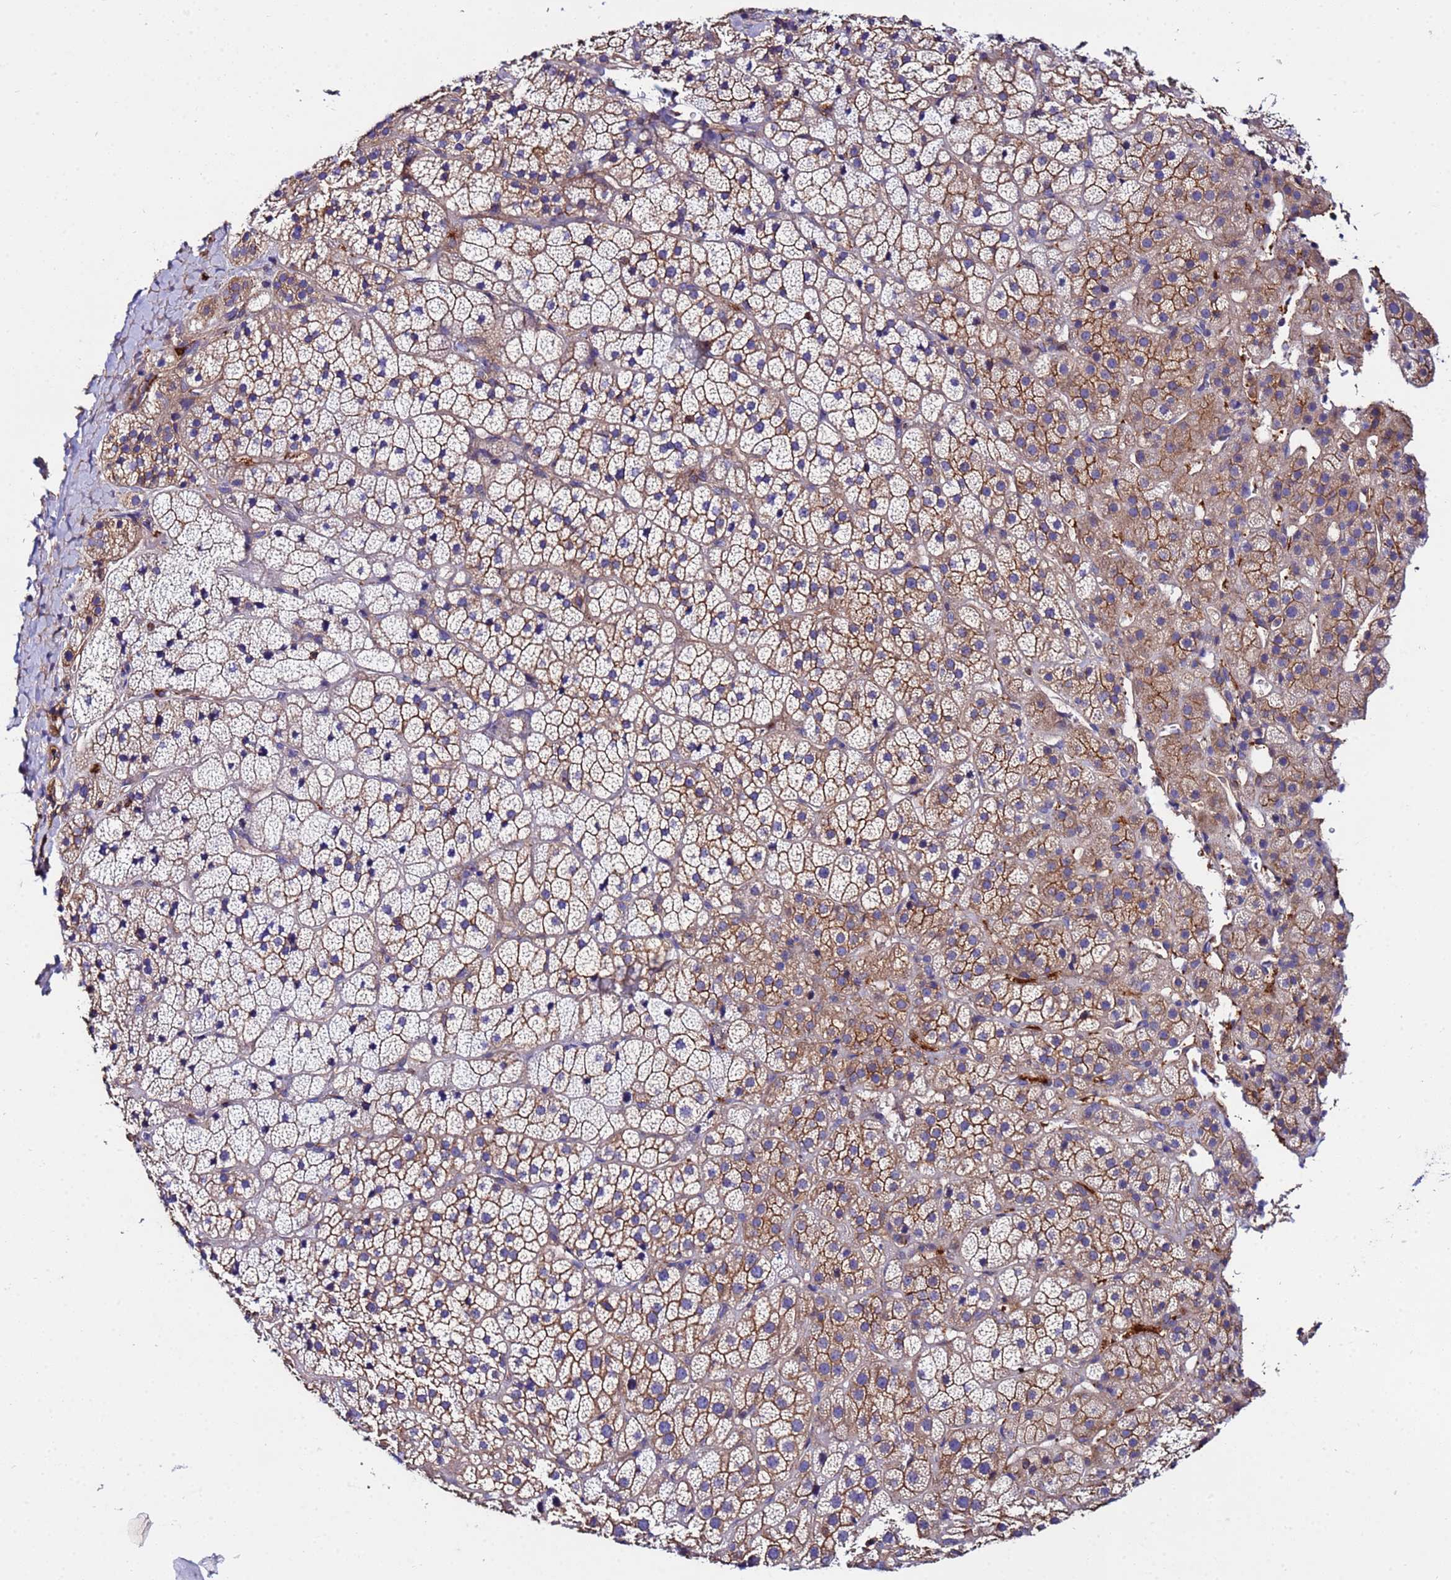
{"staining": {"intensity": "moderate", "quantity": "25%-75%", "location": "cytoplasmic/membranous"}, "tissue": "adrenal gland", "cell_type": "Glandular cells", "image_type": "normal", "snomed": [{"axis": "morphology", "description": "Normal tissue, NOS"}, {"axis": "topography", "description": "Adrenal gland"}], "caption": "An image of adrenal gland stained for a protein displays moderate cytoplasmic/membranous brown staining in glandular cells.", "gene": "POTEE", "patient": {"sex": "female", "age": 70}}